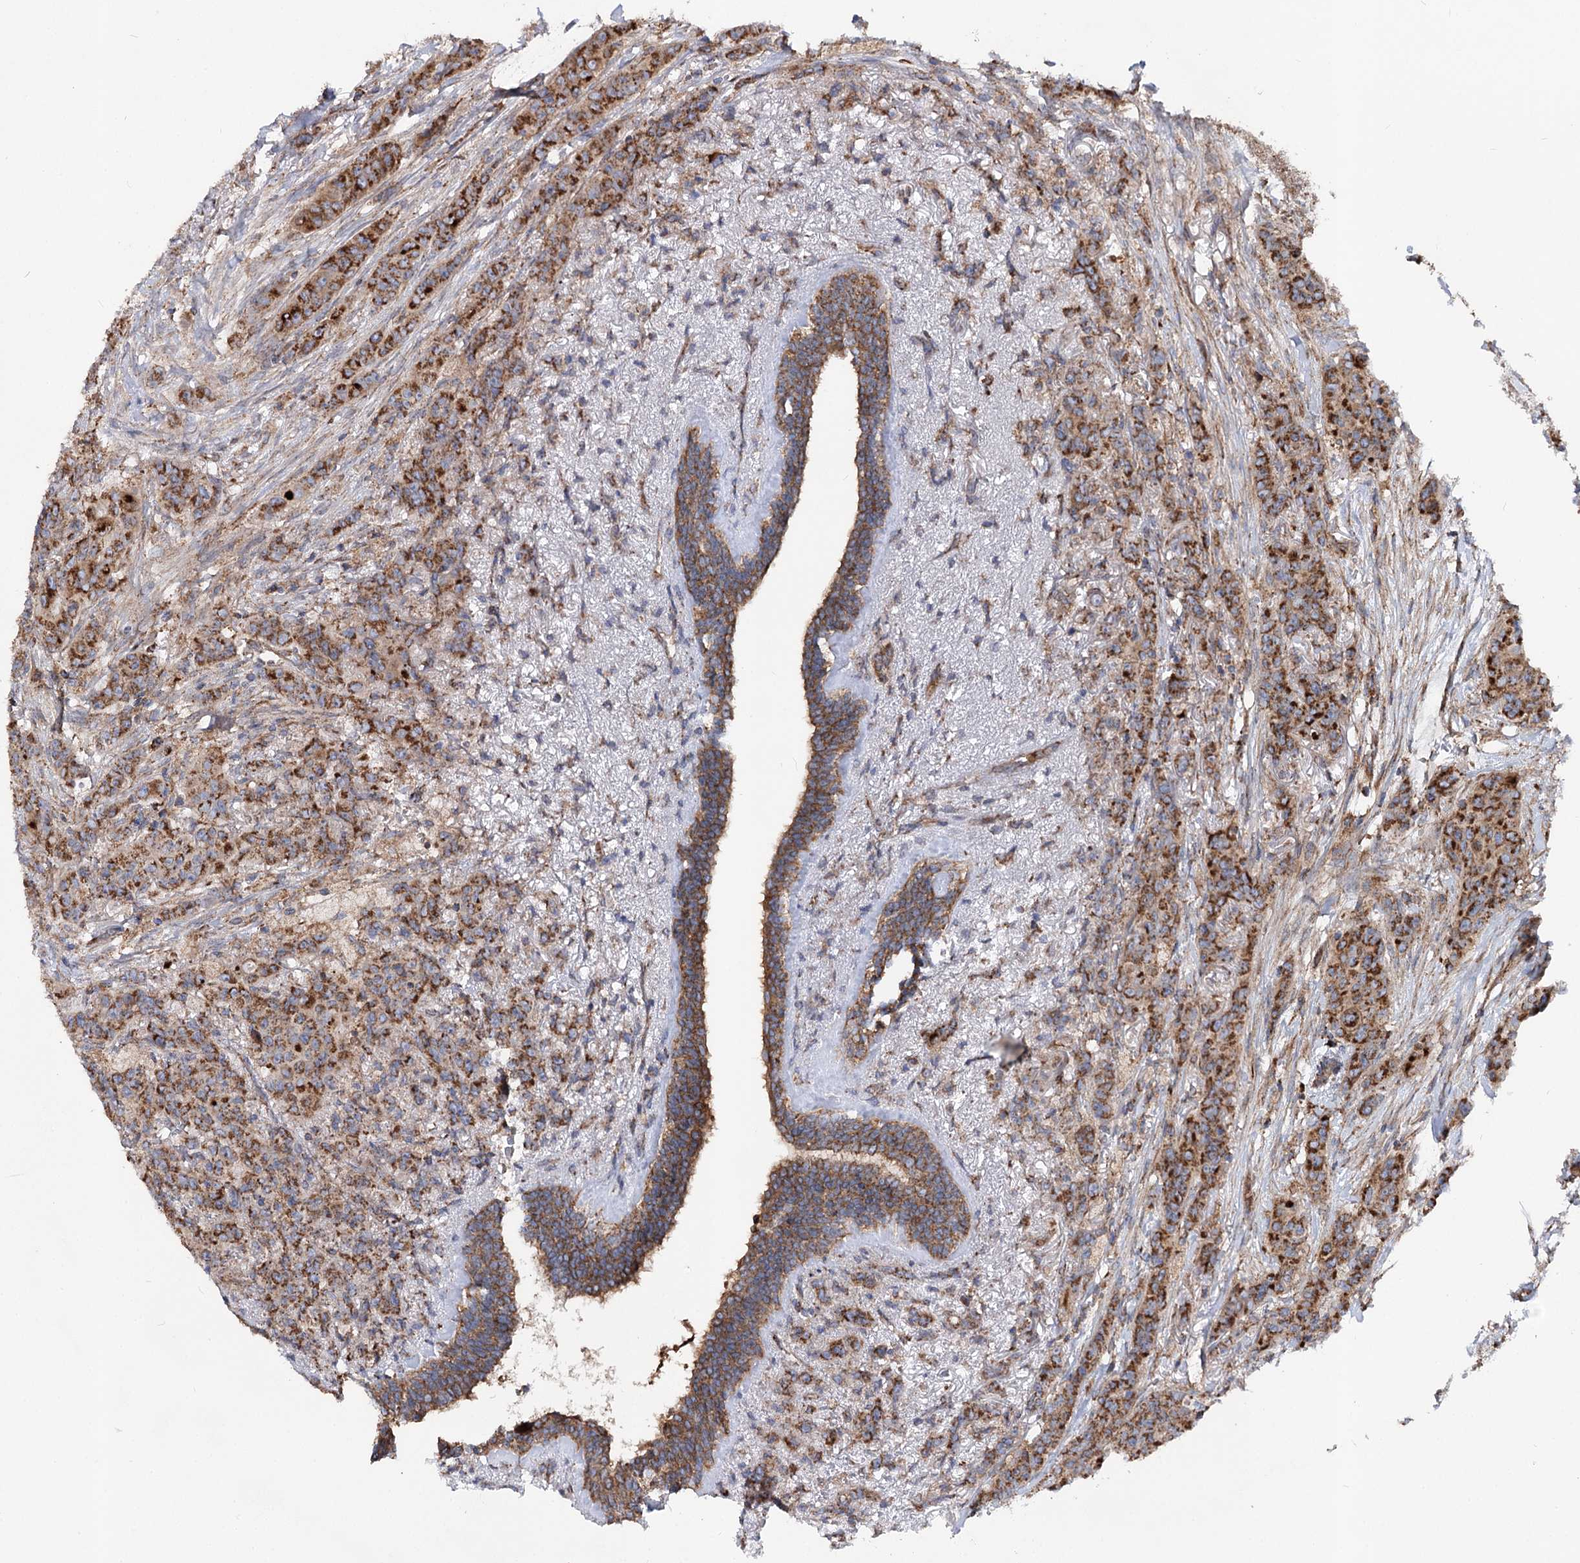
{"staining": {"intensity": "strong", "quantity": ">75%", "location": "cytoplasmic/membranous"}, "tissue": "breast cancer", "cell_type": "Tumor cells", "image_type": "cancer", "snomed": [{"axis": "morphology", "description": "Duct carcinoma"}, {"axis": "topography", "description": "Breast"}], "caption": "Protein expression analysis of invasive ductal carcinoma (breast) reveals strong cytoplasmic/membranous expression in about >75% of tumor cells. The staining was performed using DAB to visualize the protein expression in brown, while the nuclei were stained in blue with hematoxylin (Magnification: 20x).", "gene": "MSANTD2", "patient": {"sex": "female", "age": 40}}